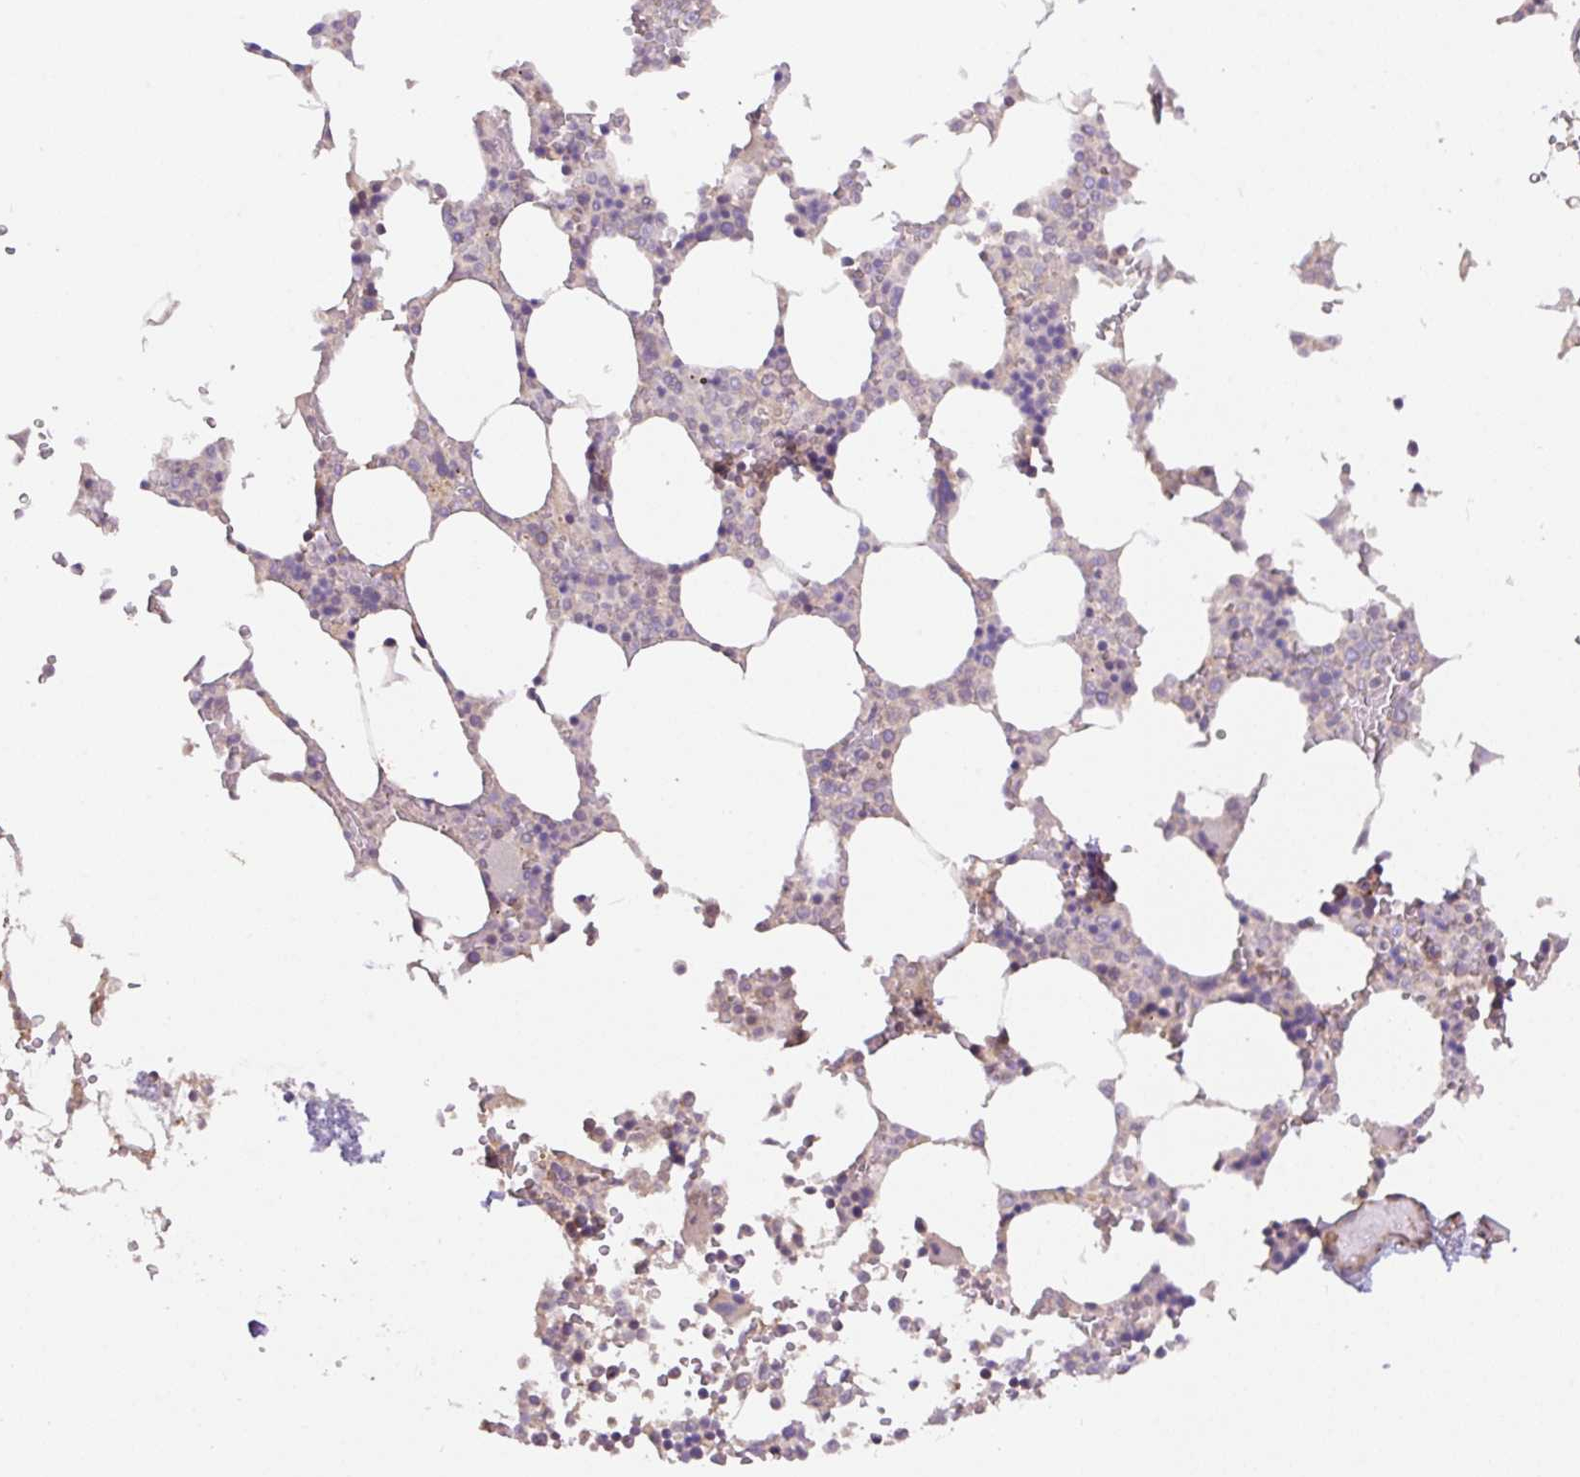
{"staining": {"intensity": "negative", "quantity": "none", "location": "none"}, "tissue": "bone marrow", "cell_type": "Hematopoietic cells", "image_type": "normal", "snomed": [{"axis": "morphology", "description": "Normal tissue, NOS"}, {"axis": "topography", "description": "Bone marrow"}], "caption": "This is an immunohistochemistry (IHC) image of normal human bone marrow. There is no positivity in hematopoietic cells.", "gene": "COX8A", "patient": {"sex": "male", "age": 64}}